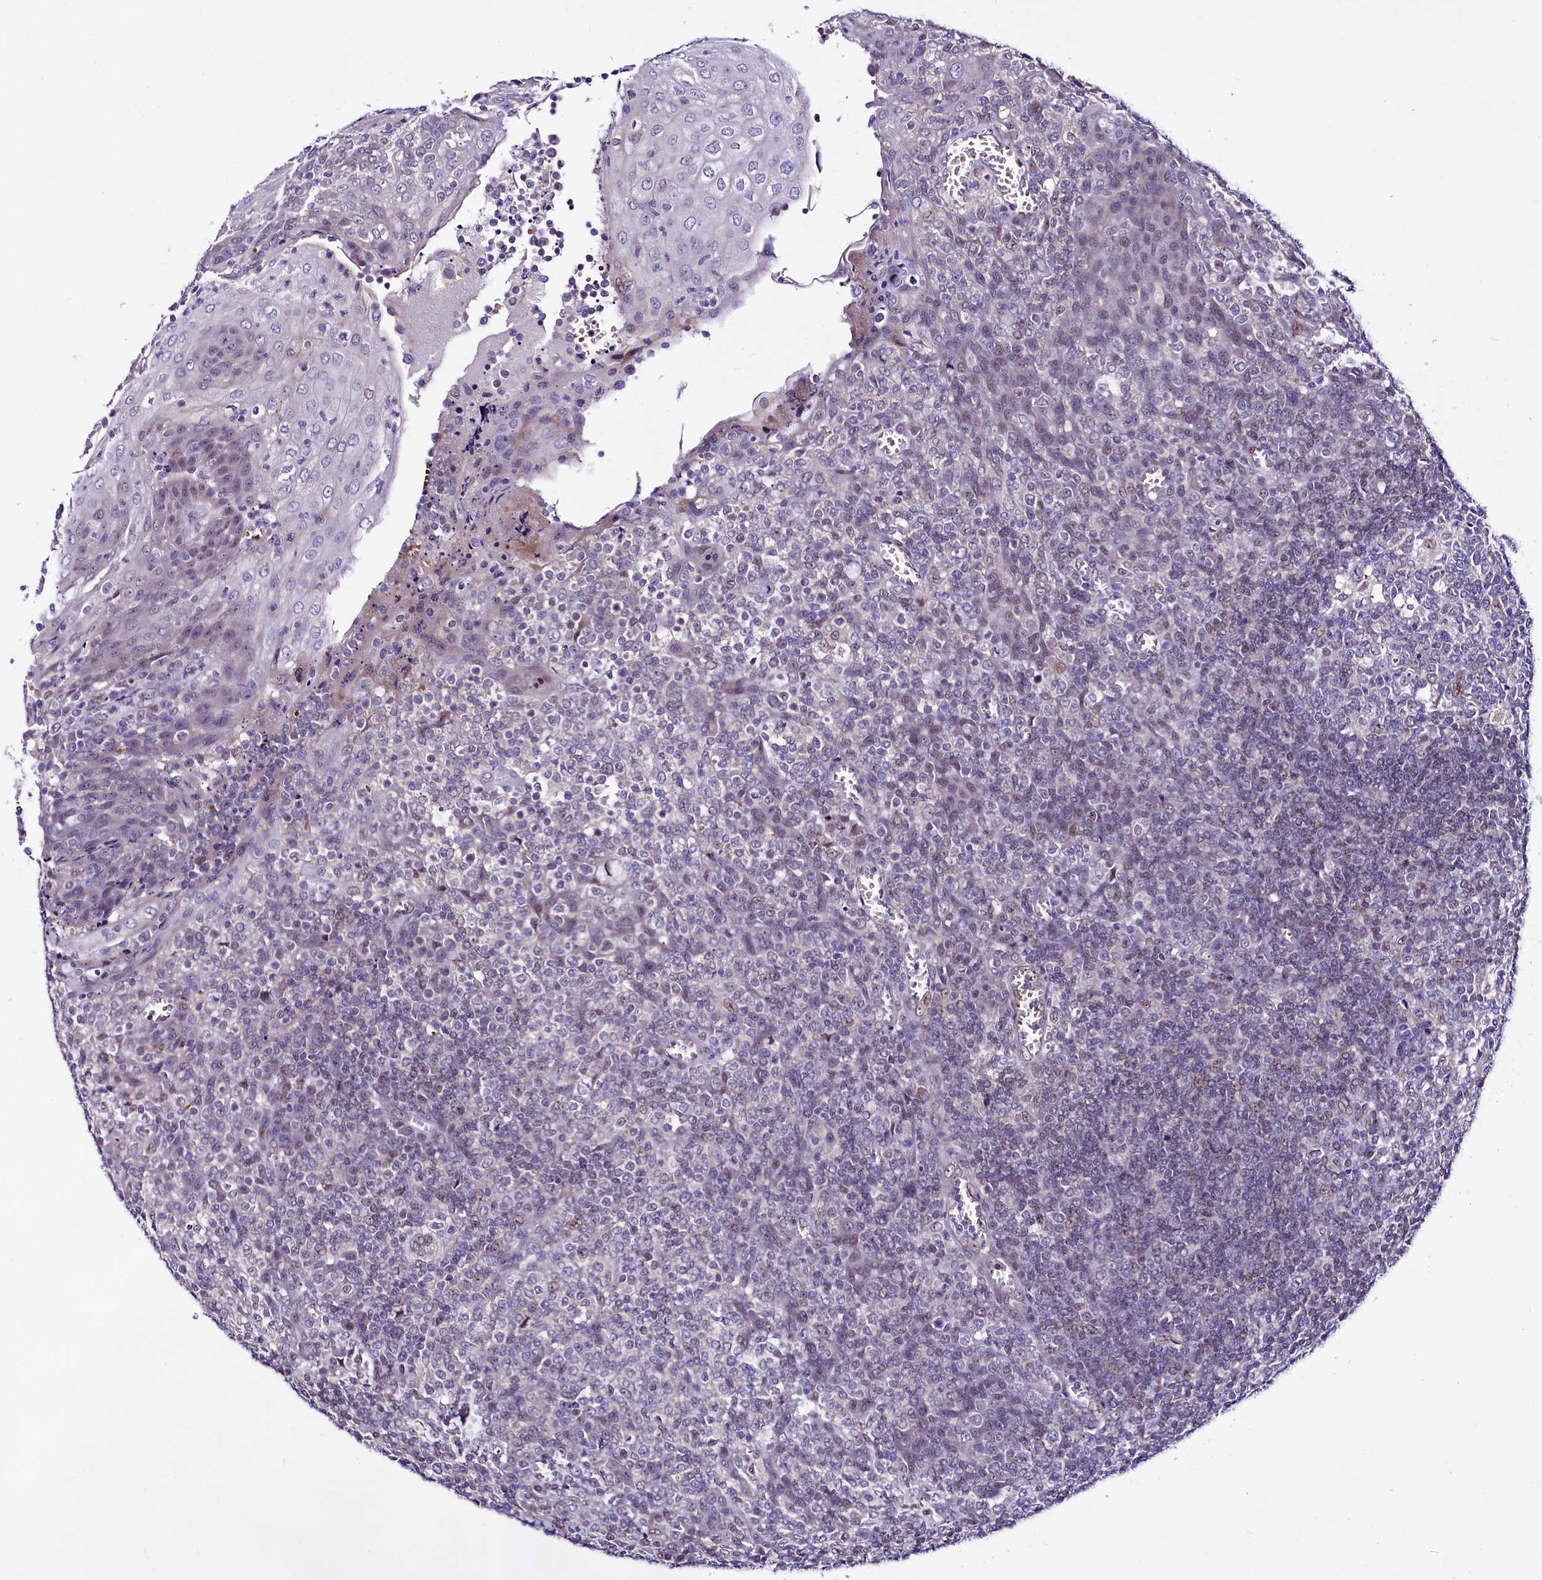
{"staining": {"intensity": "moderate", "quantity": "<25%", "location": "nuclear"}, "tissue": "tonsil", "cell_type": "Germinal center cells", "image_type": "normal", "snomed": [{"axis": "morphology", "description": "Normal tissue, NOS"}, {"axis": "topography", "description": "Tonsil"}], "caption": "A histopathology image of human tonsil stained for a protein reveals moderate nuclear brown staining in germinal center cells.", "gene": "LEUTX", "patient": {"sex": "female", "age": 19}}